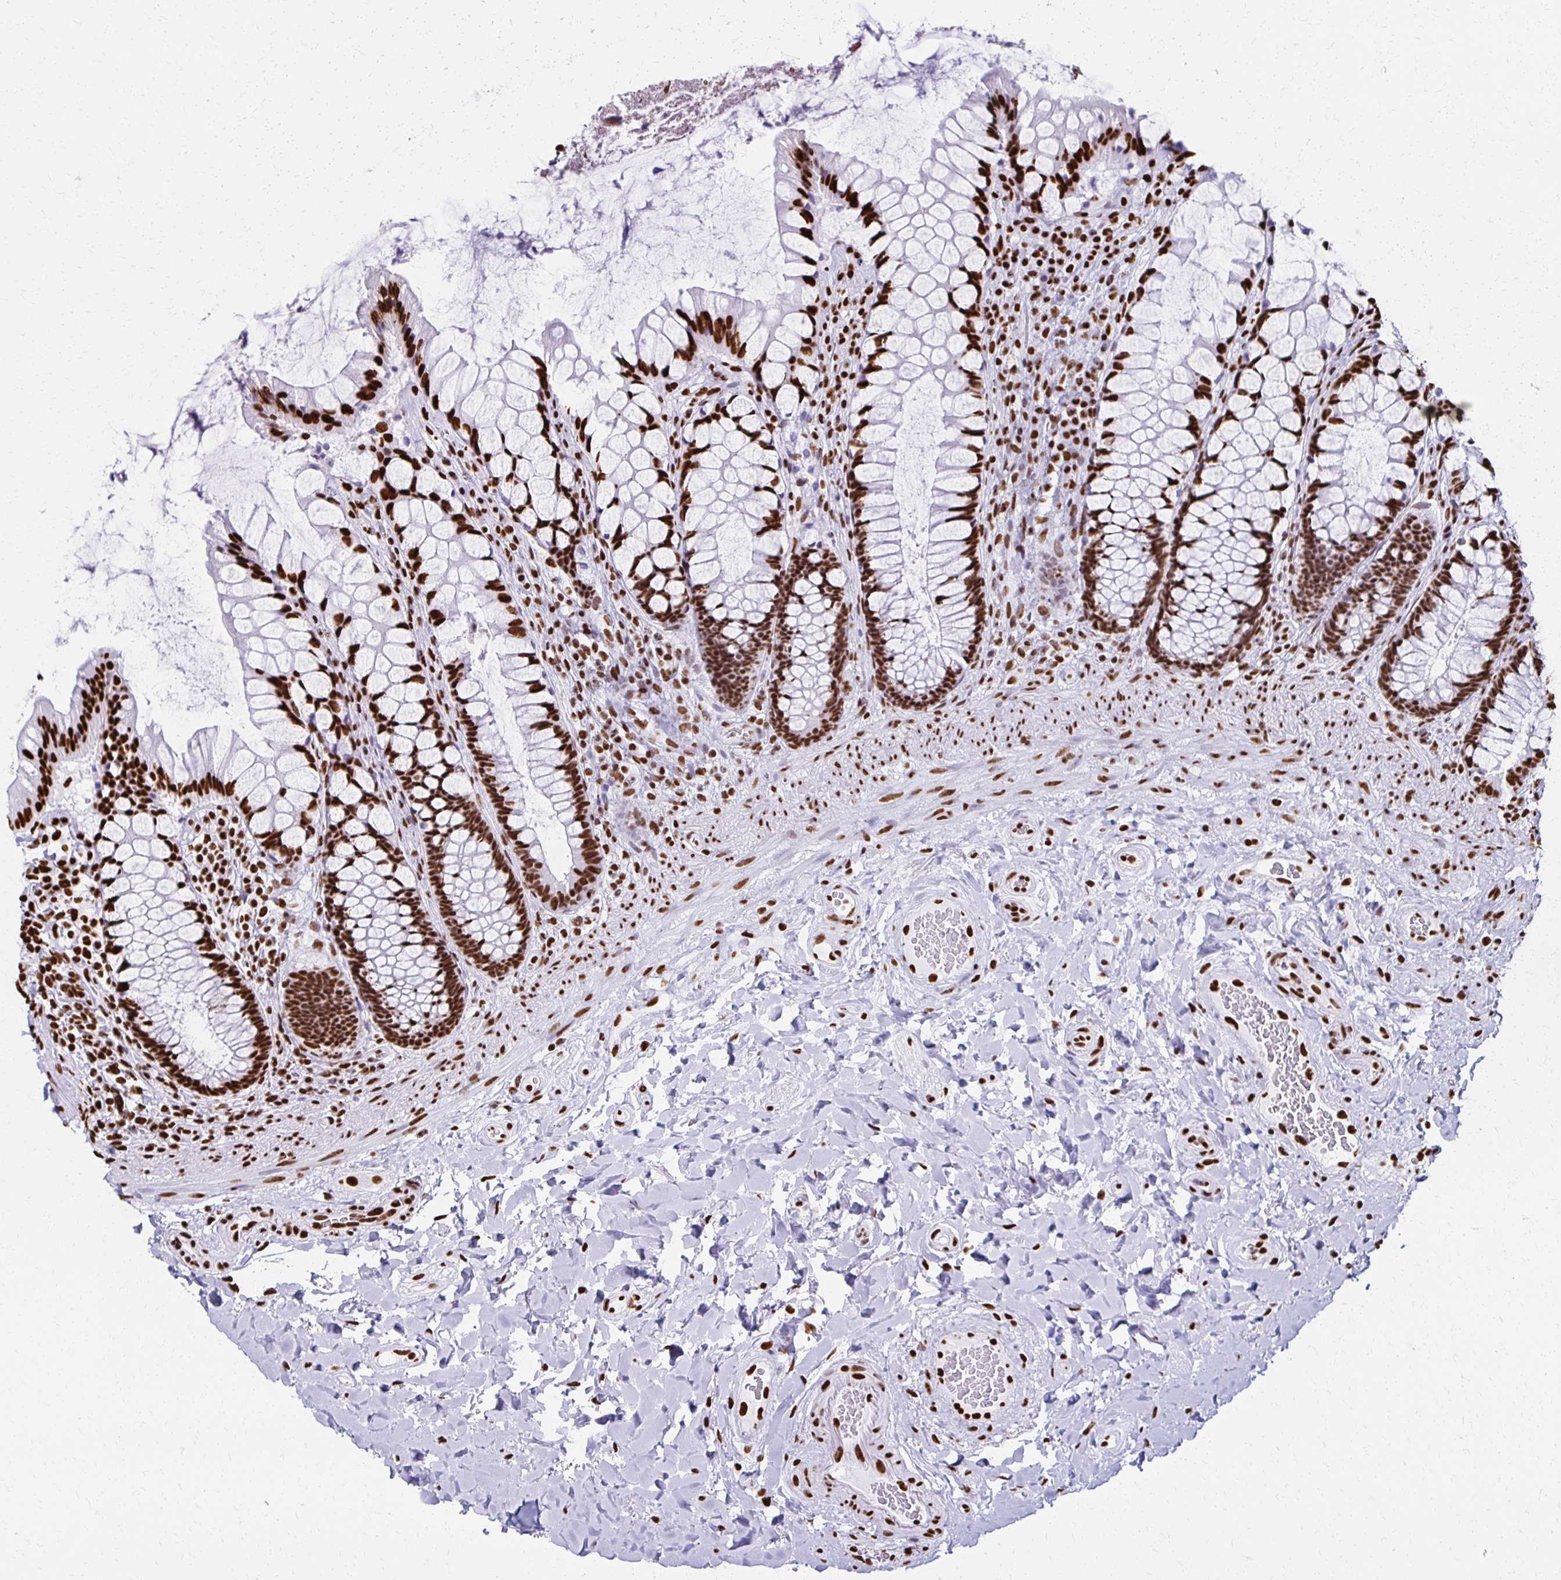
{"staining": {"intensity": "strong", "quantity": ">75%", "location": "nuclear"}, "tissue": "rectum", "cell_type": "Glandular cells", "image_type": "normal", "snomed": [{"axis": "morphology", "description": "Normal tissue, NOS"}, {"axis": "topography", "description": "Rectum"}], "caption": "A high-resolution image shows IHC staining of benign rectum, which demonstrates strong nuclear positivity in about >75% of glandular cells. (DAB (3,3'-diaminobenzidine) IHC, brown staining for protein, blue staining for nuclei).", "gene": "NONO", "patient": {"sex": "female", "age": 58}}